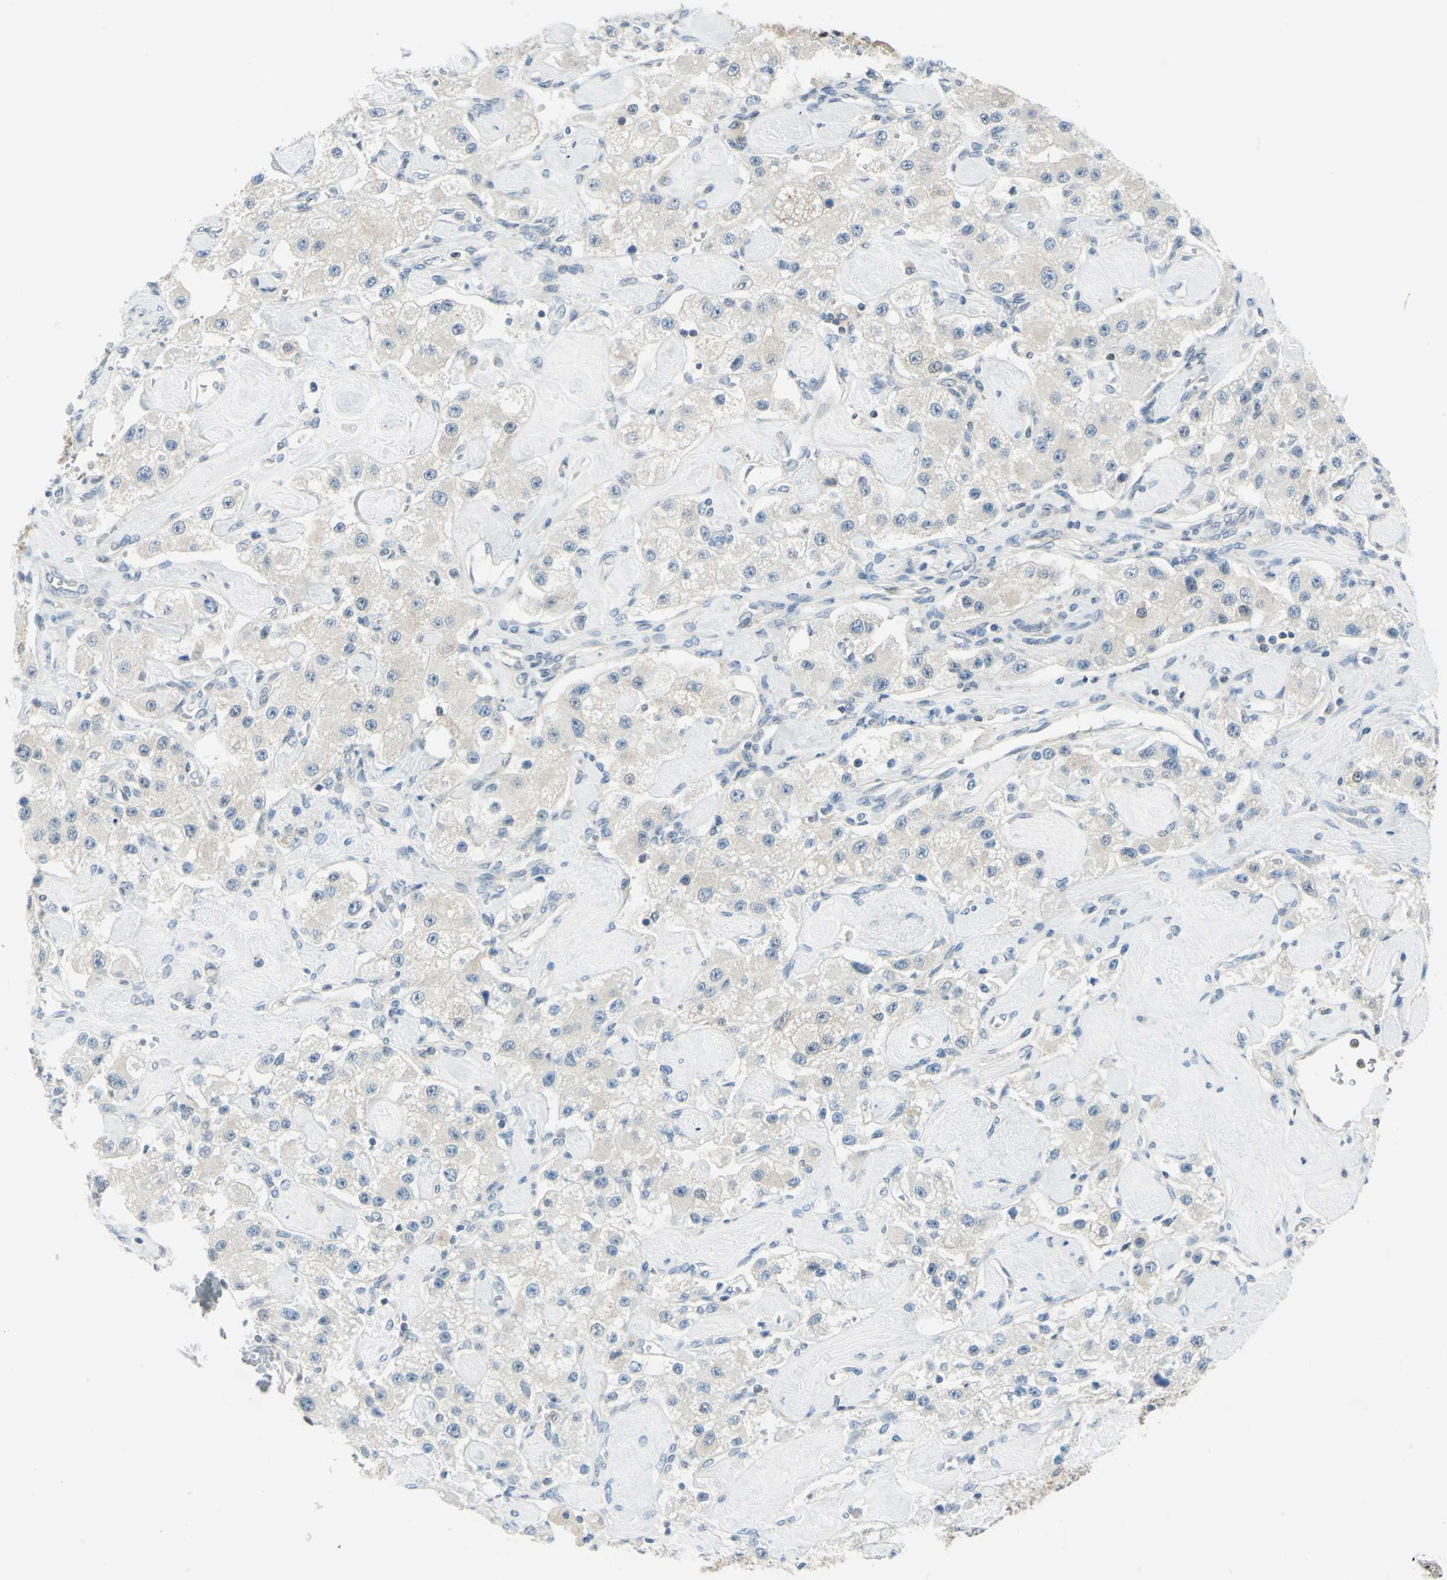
{"staining": {"intensity": "negative", "quantity": "none", "location": "none"}, "tissue": "carcinoid", "cell_type": "Tumor cells", "image_type": "cancer", "snomed": [{"axis": "morphology", "description": "Carcinoid, malignant, NOS"}, {"axis": "topography", "description": "Pancreas"}], "caption": "Tumor cells show no significant protein expression in carcinoid. Nuclei are stained in blue.", "gene": "ALDOA", "patient": {"sex": "male", "age": 41}}